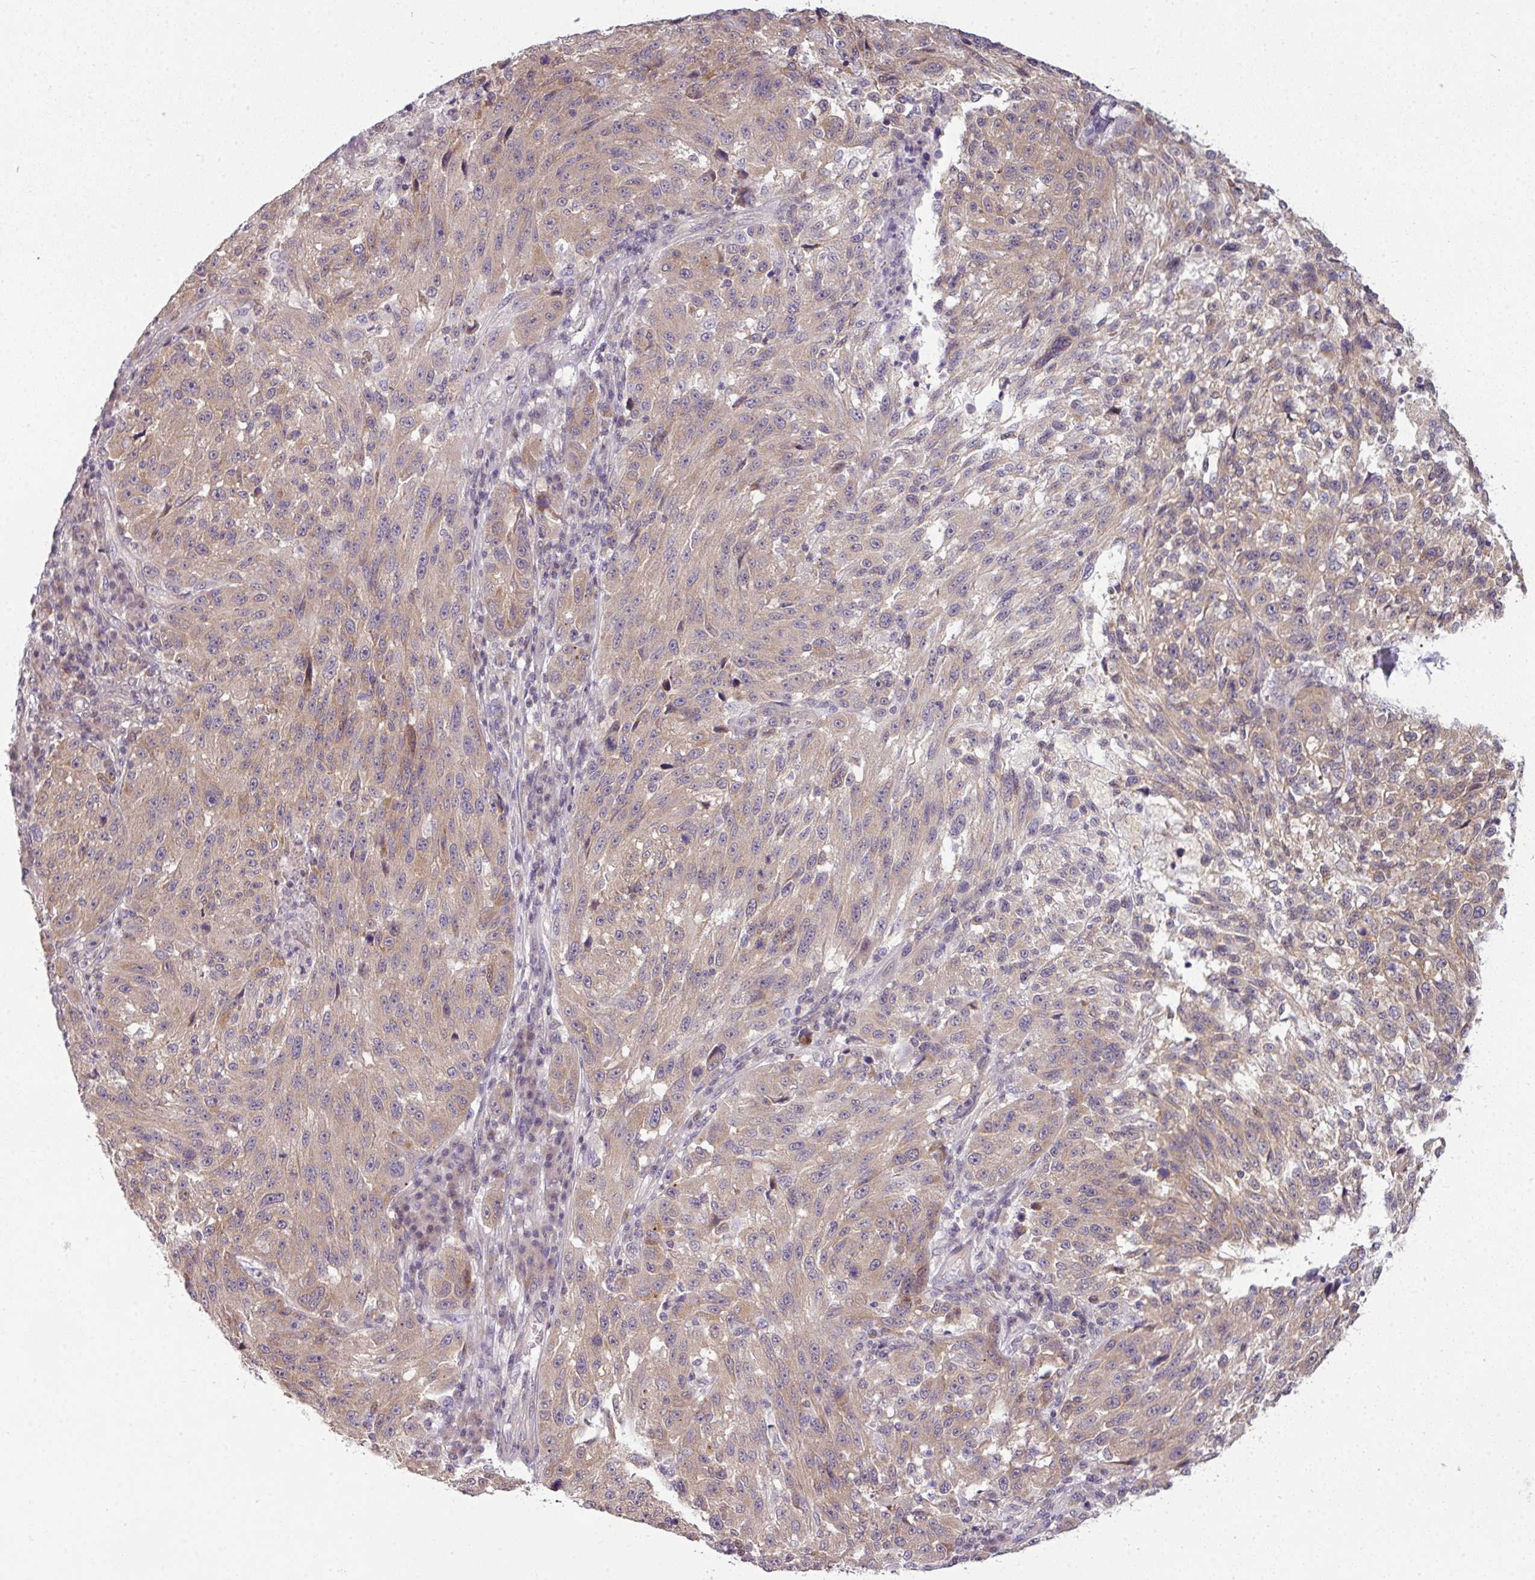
{"staining": {"intensity": "weak", "quantity": ">75%", "location": "cytoplasmic/membranous"}, "tissue": "melanoma", "cell_type": "Tumor cells", "image_type": "cancer", "snomed": [{"axis": "morphology", "description": "Malignant melanoma, NOS"}, {"axis": "topography", "description": "Skin"}], "caption": "The micrograph shows immunohistochemical staining of melanoma. There is weak cytoplasmic/membranous positivity is identified in approximately >75% of tumor cells.", "gene": "DERPC", "patient": {"sex": "male", "age": 53}}